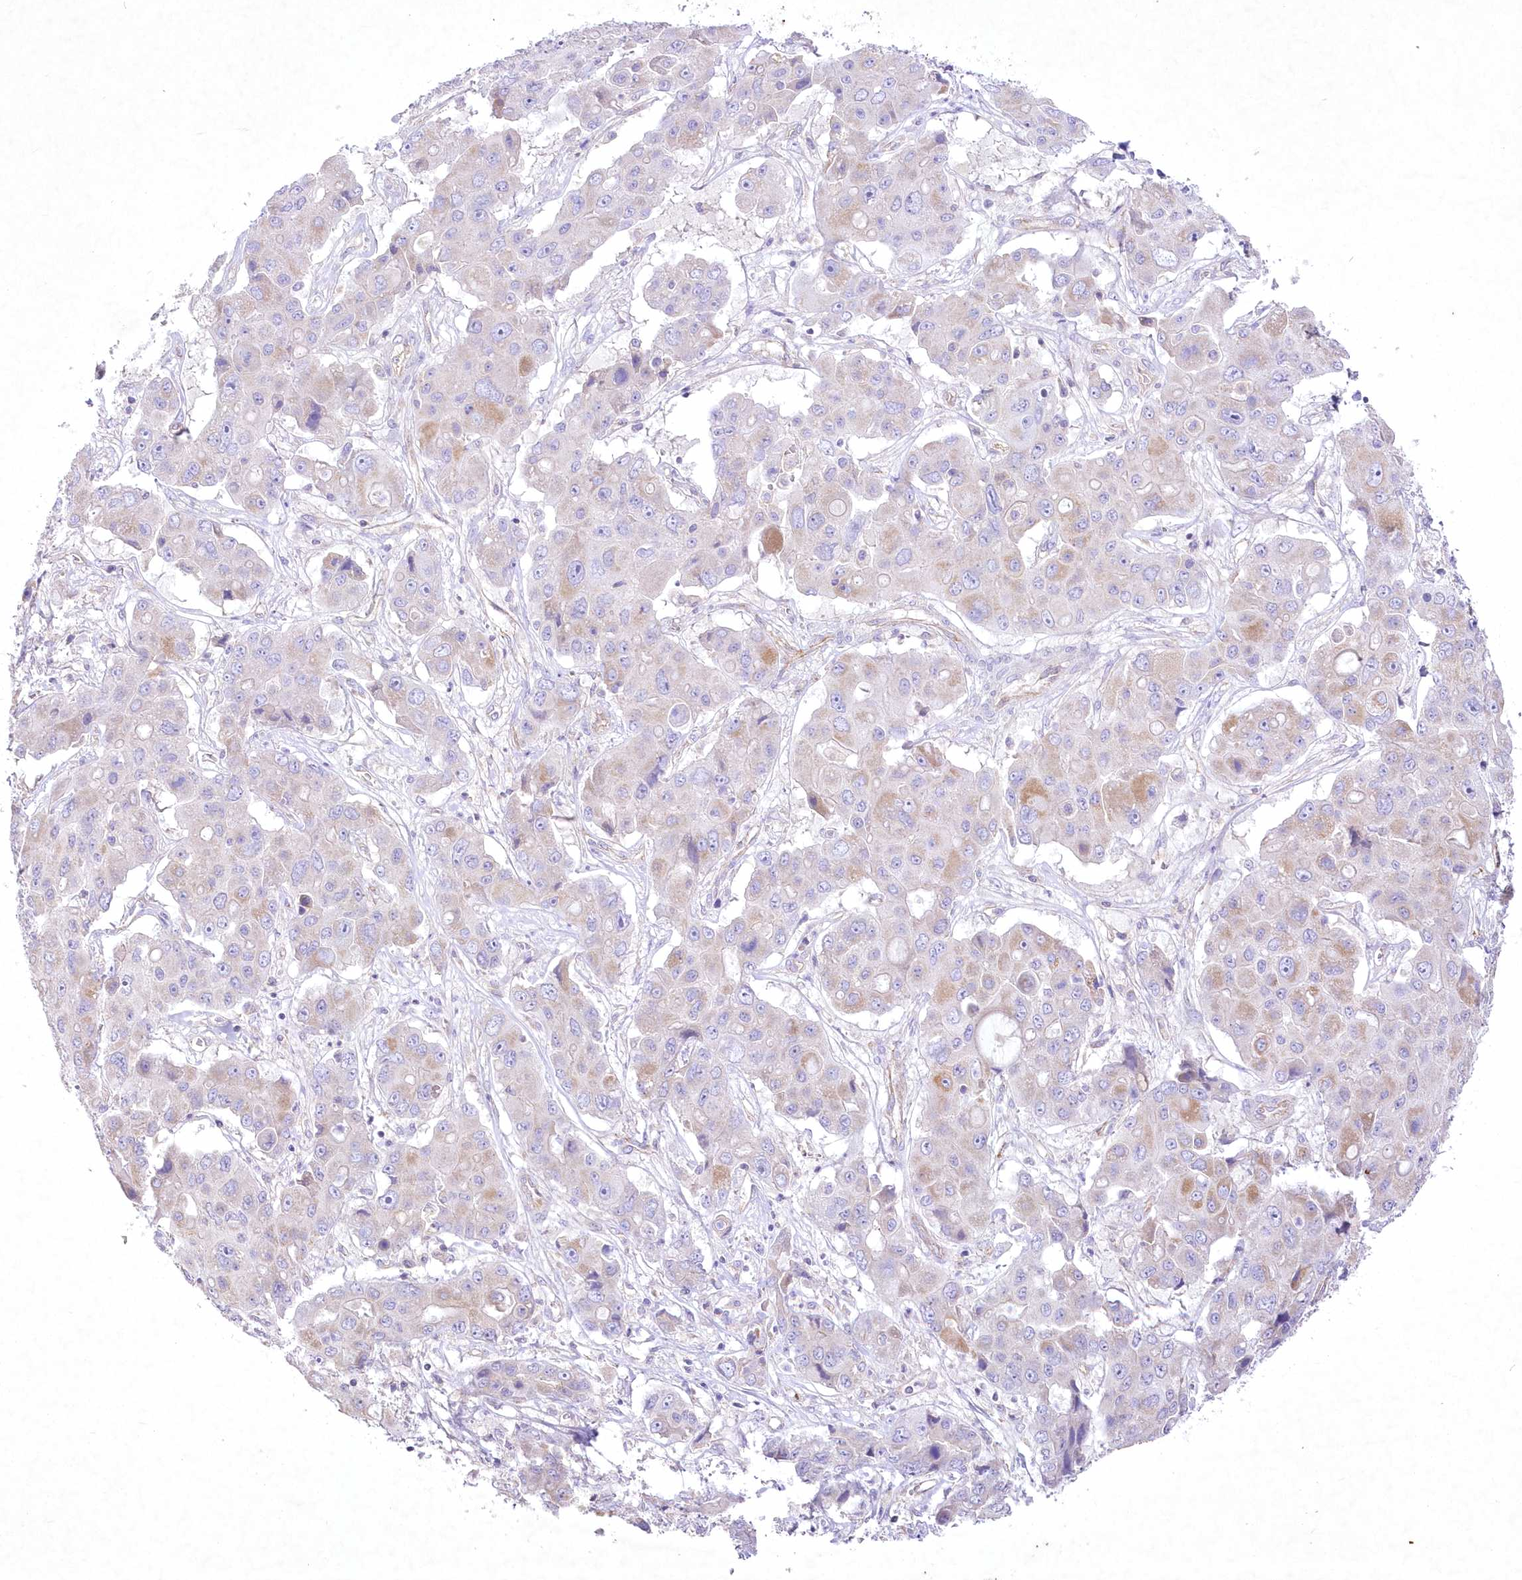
{"staining": {"intensity": "weak", "quantity": "<25%", "location": "cytoplasmic/membranous"}, "tissue": "liver cancer", "cell_type": "Tumor cells", "image_type": "cancer", "snomed": [{"axis": "morphology", "description": "Cholangiocarcinoma"}, {"axis": "topography", "description": "Liver"}], "caption": "High power microscopy histopathology image of an immunohistochemistry (IHC) histopathology image of liver cholangiocarcinoma, revealing no significant expression in tumor cells.", "gene": "ITSN2", "patient": {"sex": "male", "age": 67}}